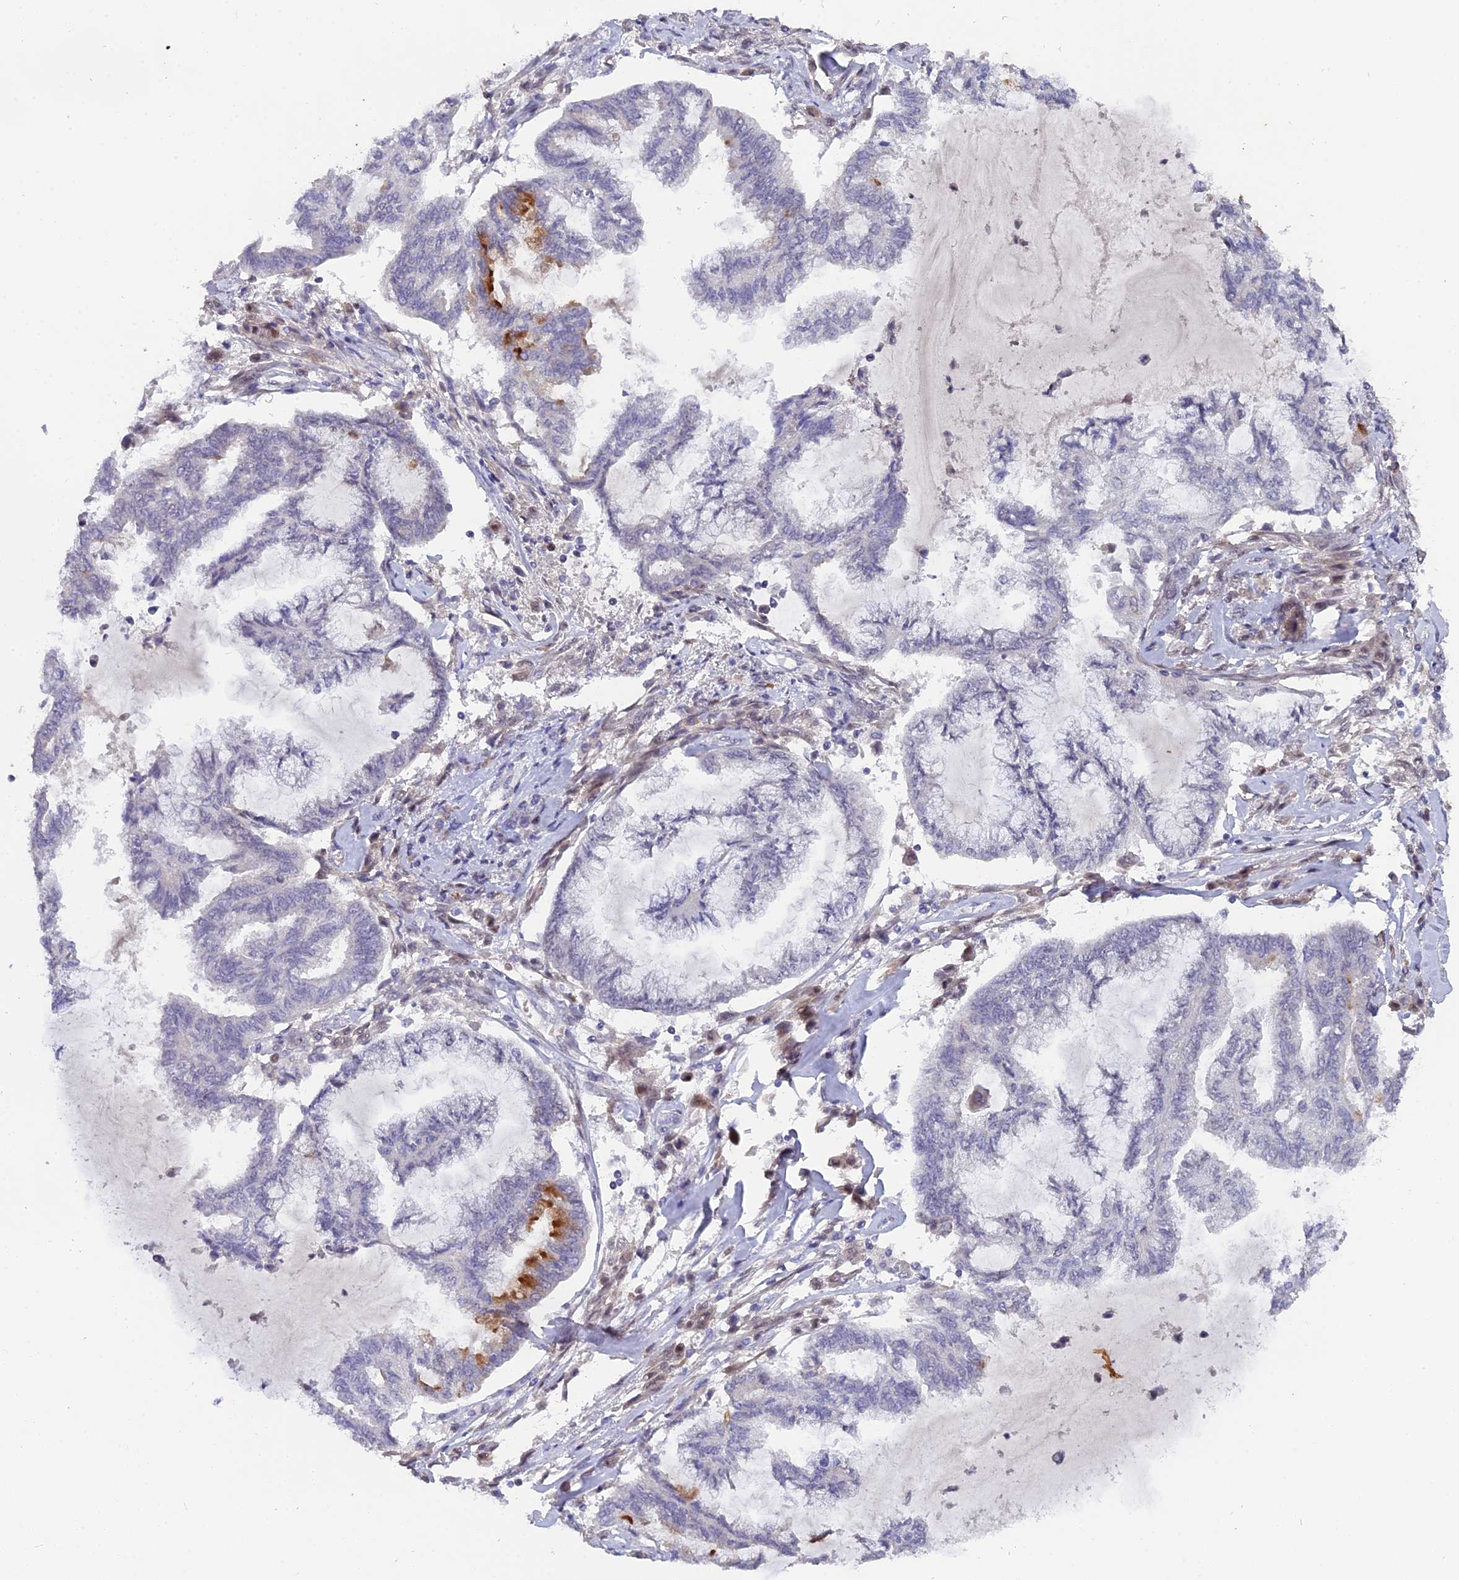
{"staining": {"intensity": "negative", "quantity": "none", "location": "none"}, "tissue": "endometrial cancer", "cell_type": "Tumor cells", "image_type": "cancer", "snomed": [{"axis": "morphology", "description": "Adenocarcinoma, NOS"}, {"axis": "topography", "description": "Endometrium"}], "caption": "Histopathology image shows no protein positivity in tumor cells of endometrial adenocarcinoma tissue.", "gene": "PYGO1", "patient": {"sex": "female", "age": 86}}